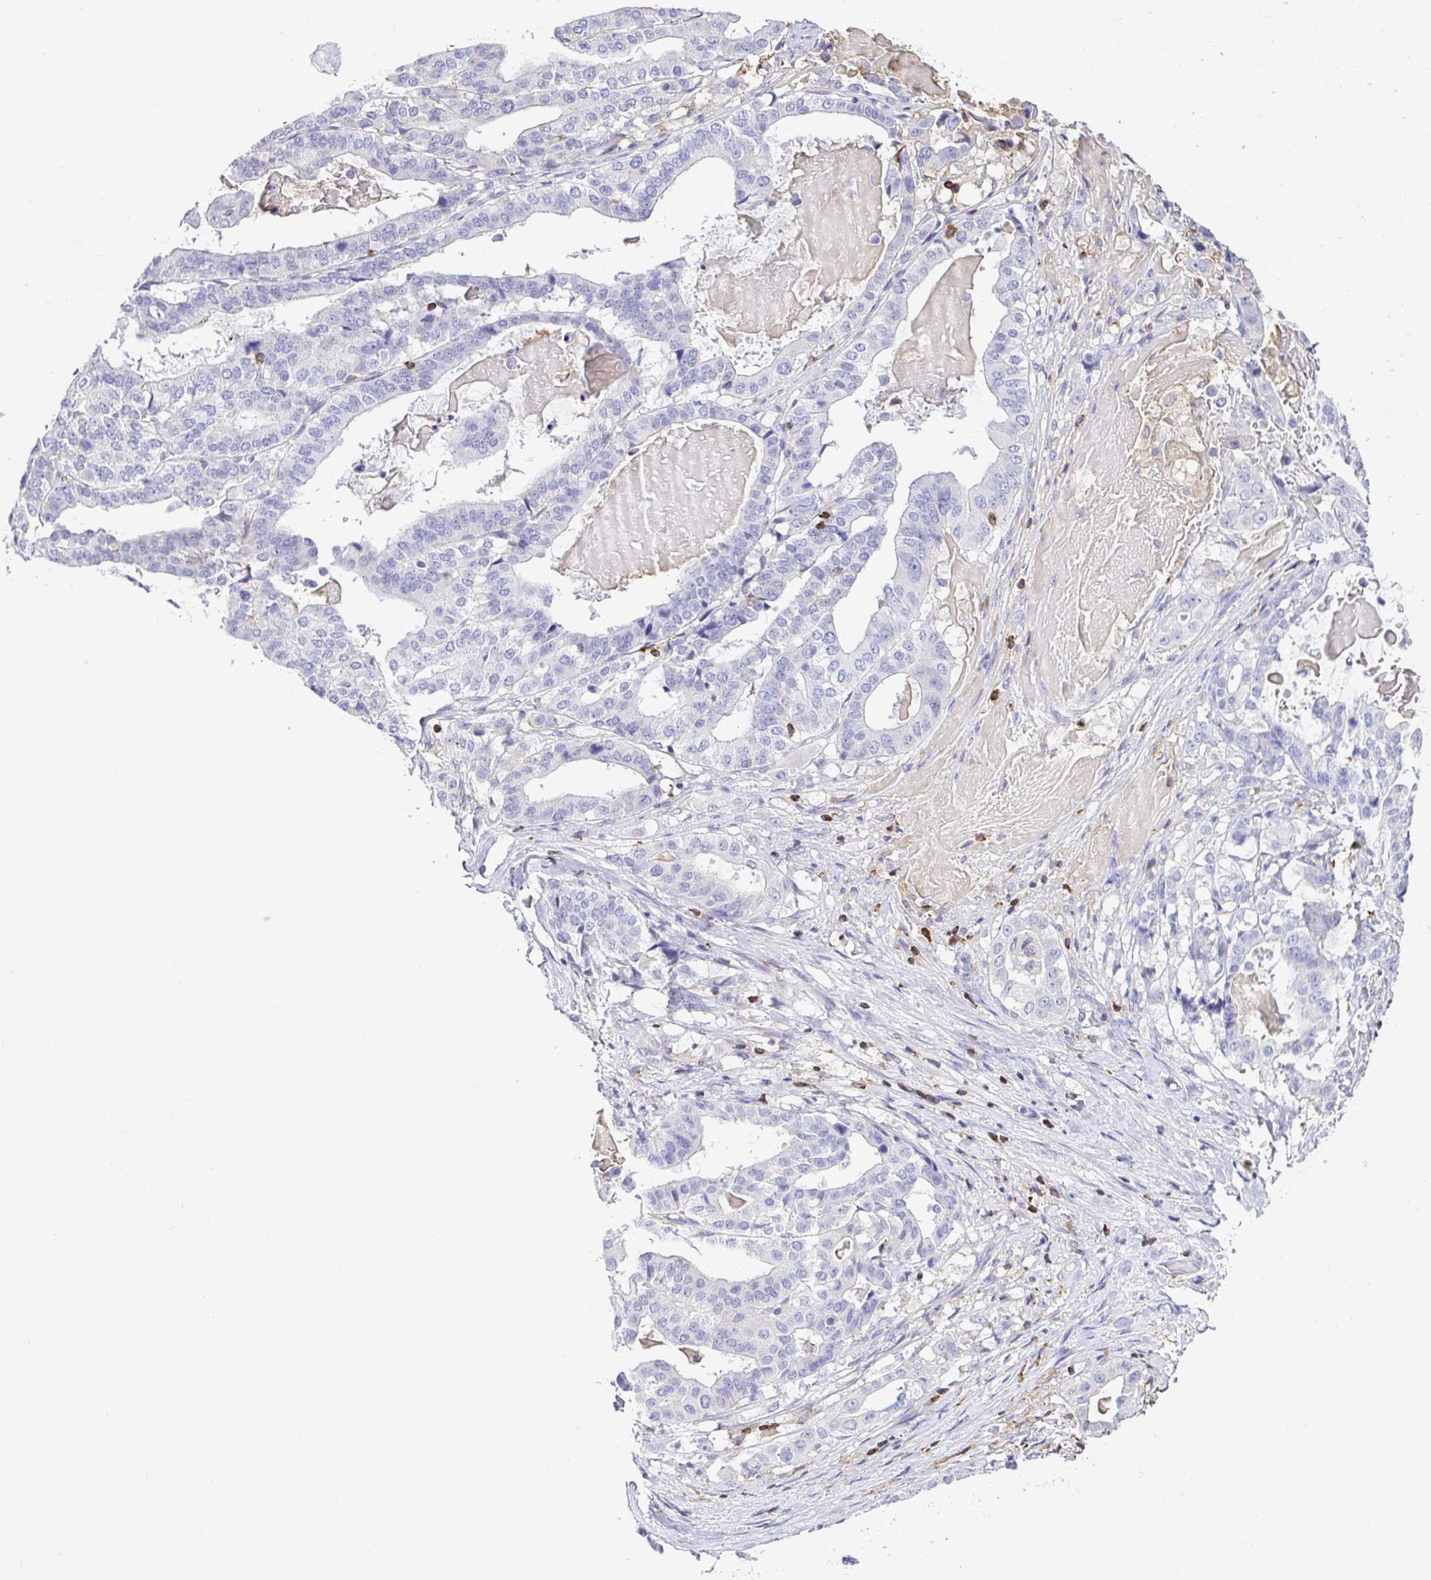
{"staining": {"intensity": "negative", "quantity": "none", "location": "none"}, "tissue": "stomach cancer", "cell_type": "Tumor cells", "image_type": "cancer", "snomed": [{"axis": "morphology", "description": "Adenocarcinoma, NOS"}, {"axis": "topography", "description": "Stomach"}], "caption": "A high-resolution photomicrograph shows IHC staining of stomach cancer, which reveals no significant positivity in tumor cells.", "gene": "SKAP1", "patient": {"sex": "male", "age": 48}}